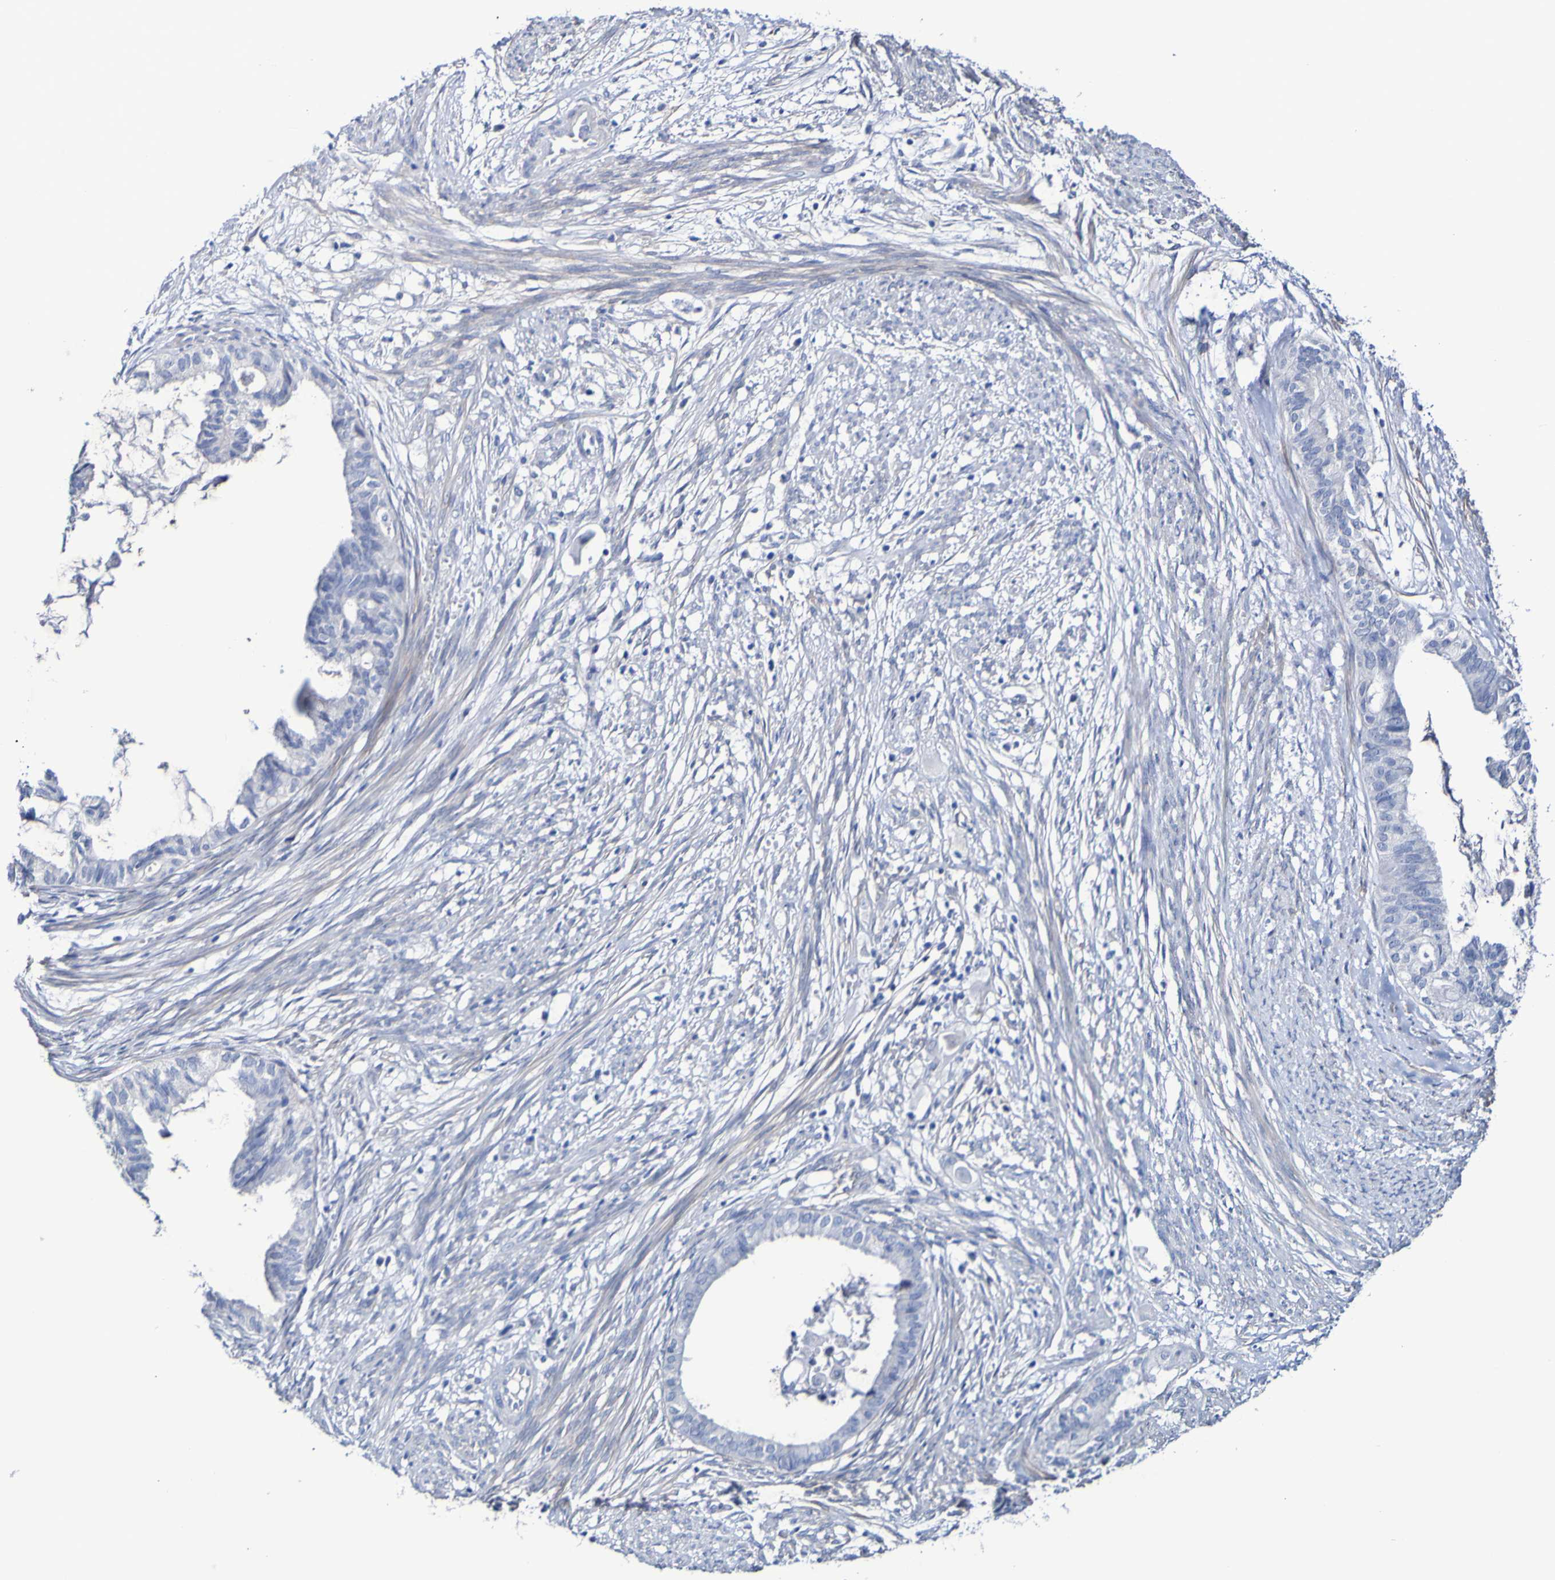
{"staining": {"intensity": "negative", "quantity": "none", "location": "none"}, "tissue": "cervical cancer", "cell_type": "Tumor cells", "image_type": "cancer", "snomed": [{"axis": "morphology", "description": "Normal tissue, NOS"}, {"axis": "morphology", "description": "Adenocarcinoma, NOS"}, {"axis": "topography", "description": "Cervix"}, {"axis": "topography", "description": "Endometrium"}], "caption": "Human cervical cancer (adenocarcinoma) stained for a protein using IHC demonstrates no positivity in tumor cells.", "gene": "SGCB", "patient": {"sex": "female", "age": 86}}